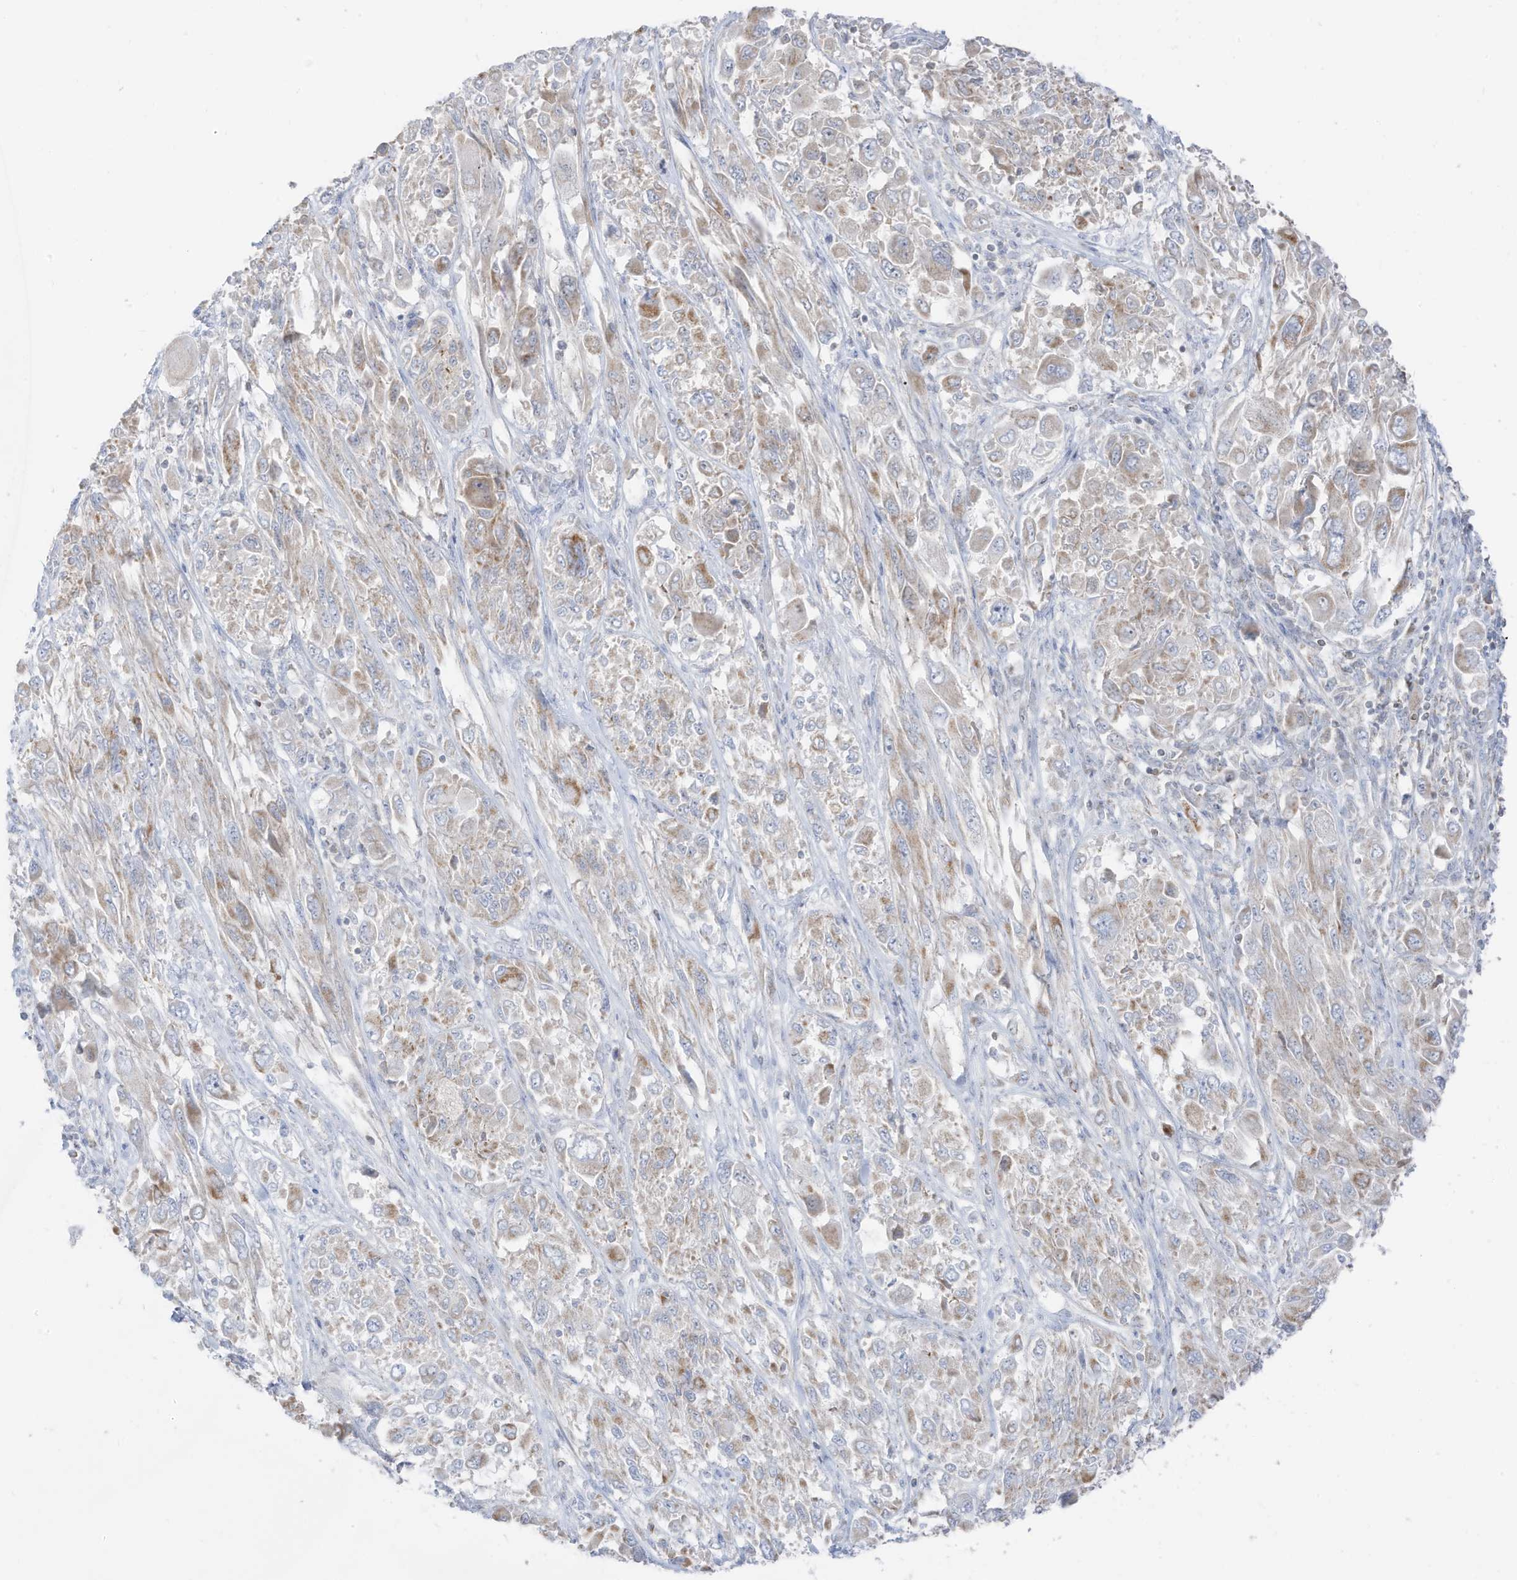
{"staining": {"intensity": "weak", "quantity": "25%-75%", "location": "cytoplasmic/membranous"}, "tissue": "melanoma", "cell_type": "Tumor cells", "image_type": "cancer", "snomed": [{"axis": "morphology", "description": "Malignant melanoma, NOS"}, {"axis": "topography", "description": "Skin"}], "caption": "Immunohistochemistry of melanoma exhibits low levels of weak cytoplasmic/membranous staining in about 25%-75% of tumor cells.", "gene": "ETHE1", "patient": {"sex": "female", "age": 91}}